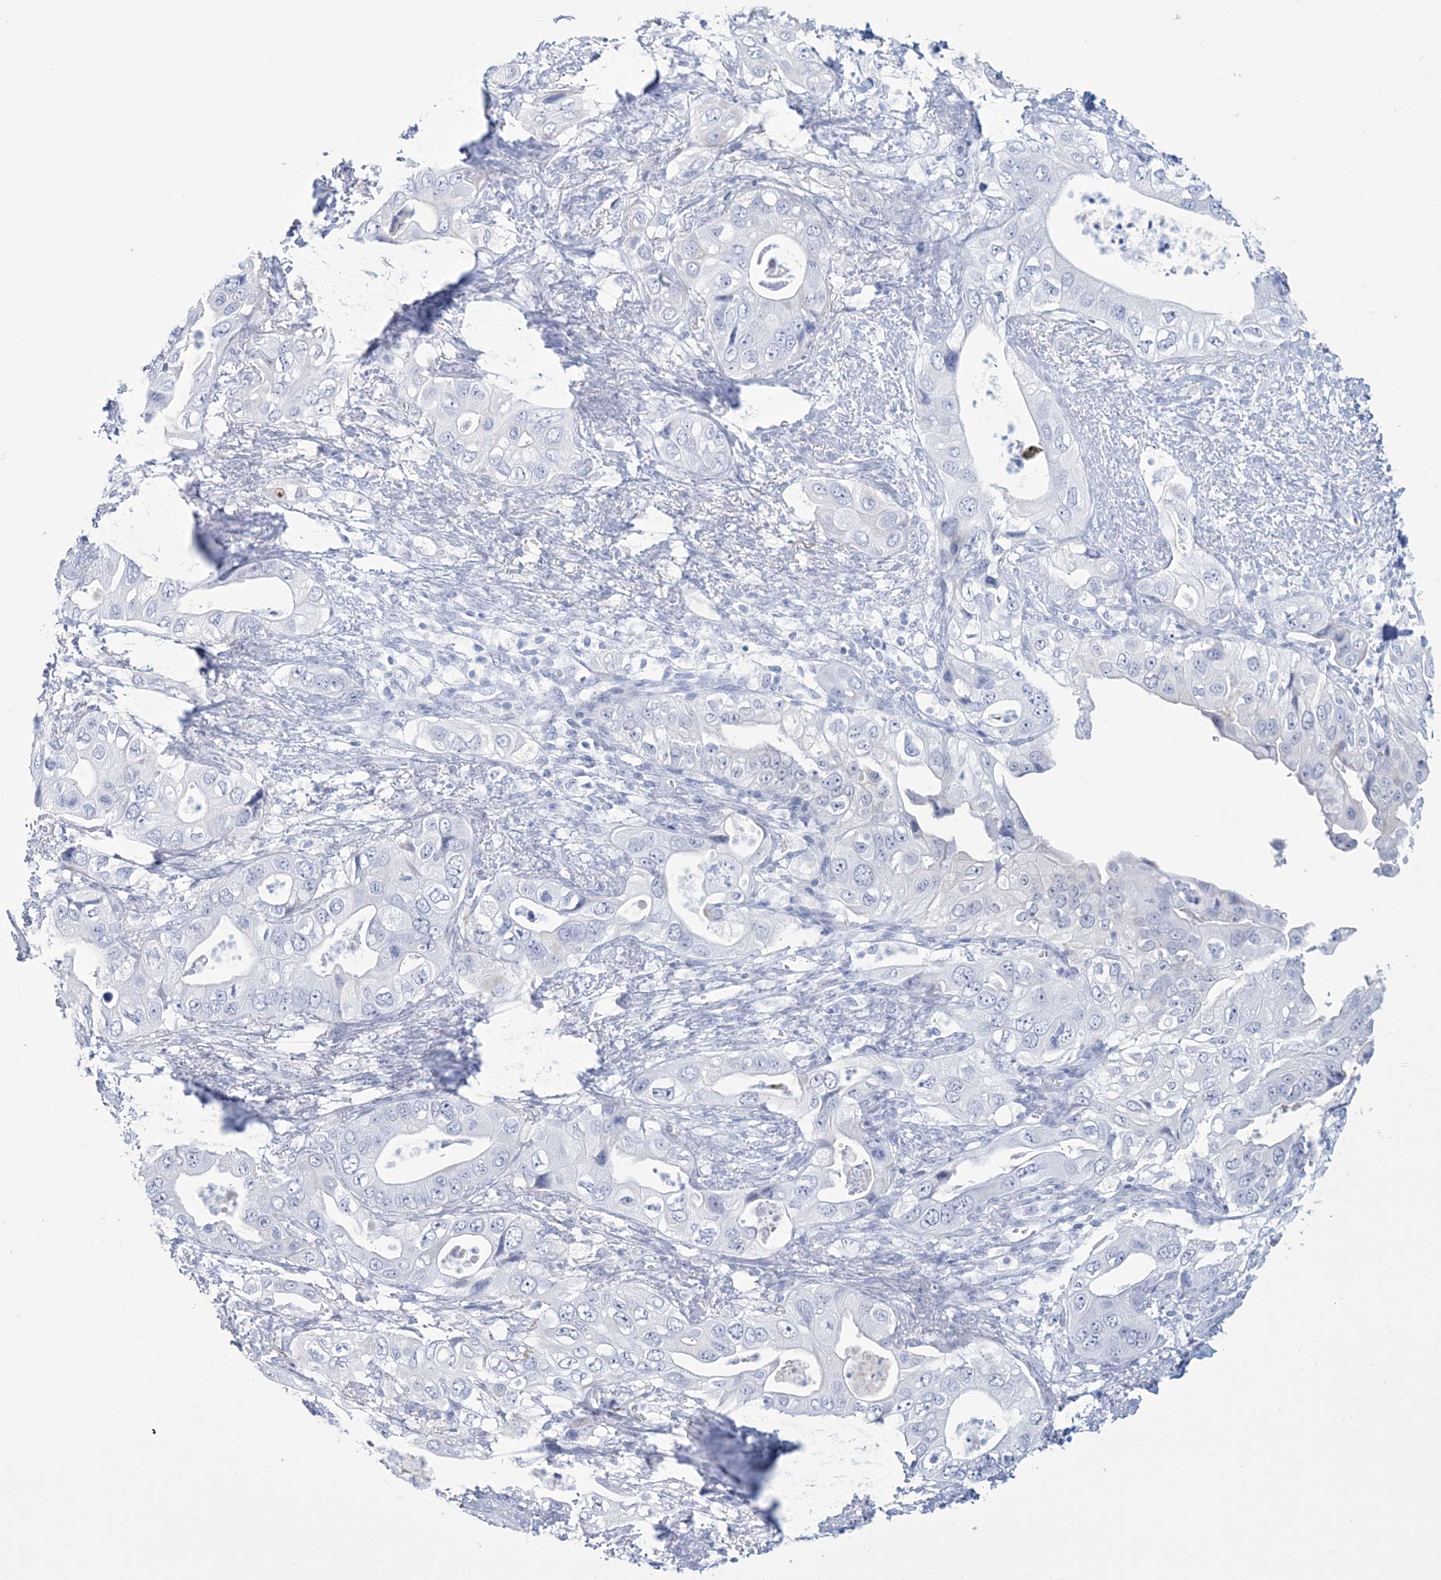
{"staining": {"intensity": "negative", "quantity": "none", "location": "none"}, "tissue": "pancreatic cancer", "cell_type": "Tumor cells", "image_type": "cancer", "snomed": [{"axis": "morphology", "description": "Adenocarcinoma, NOS"}, {"axis": "topography", "description": "Pancreas"}], "caption": "A high-resolution photomicrograph shows immunohistochemistry (IHC) staining of pancreatic cancer, which exhibits no significant positivity in tumor cells.", "gene": "DPCD", "patient": {"sex": "female", "age": 78}}